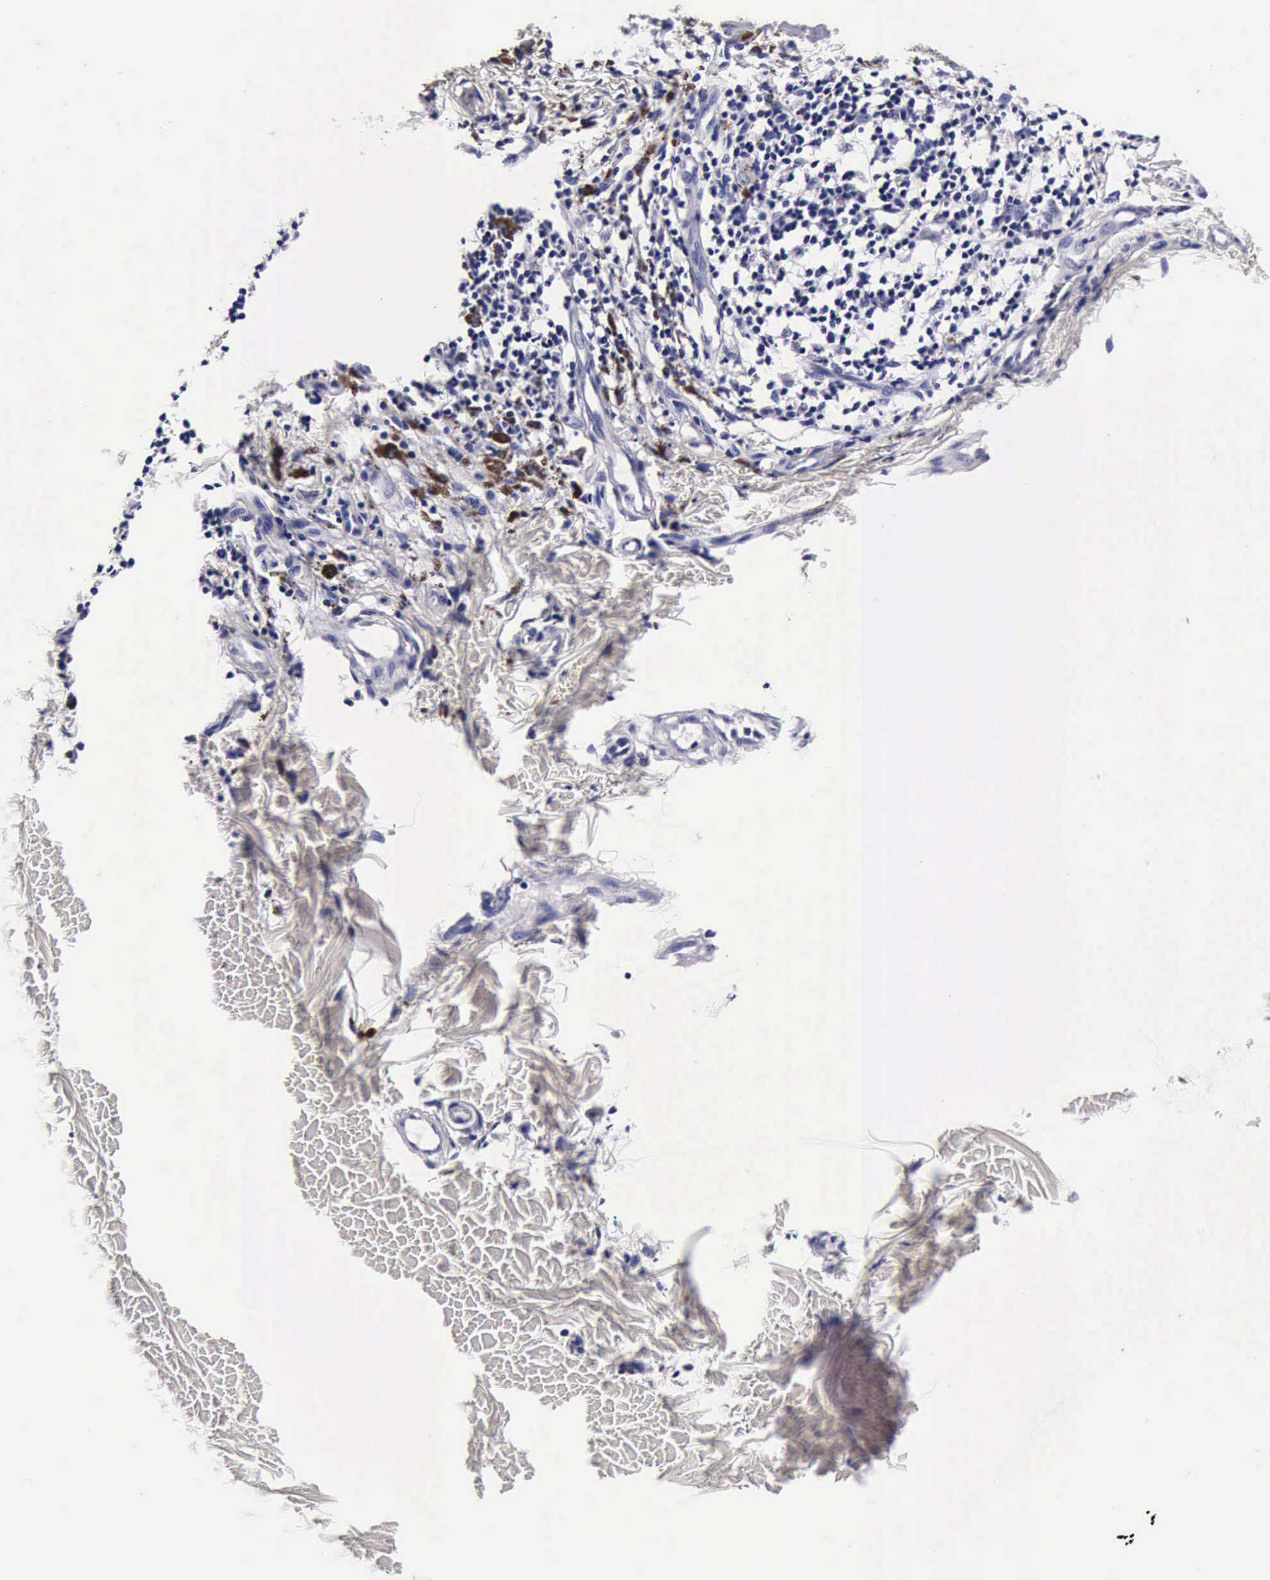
{"staining": {"intensity": "negative", "quantity": "none", "location": "none"}, "tissue": "melanoma", "cell_type": "Tumor cells", "image_type": "cancer", "snomed": [{"axis": "morphology", "description": "Malignant melanoma, NOS"}, {"axis": "topography", "description": "Skin"}], "caption": "IHC photomicrograph of malignant melanoma stained for a protein (brown), which shows no staining in tumor cells.", "gene": "IAPP", "patient": {"sex": "female", "age": 52}}